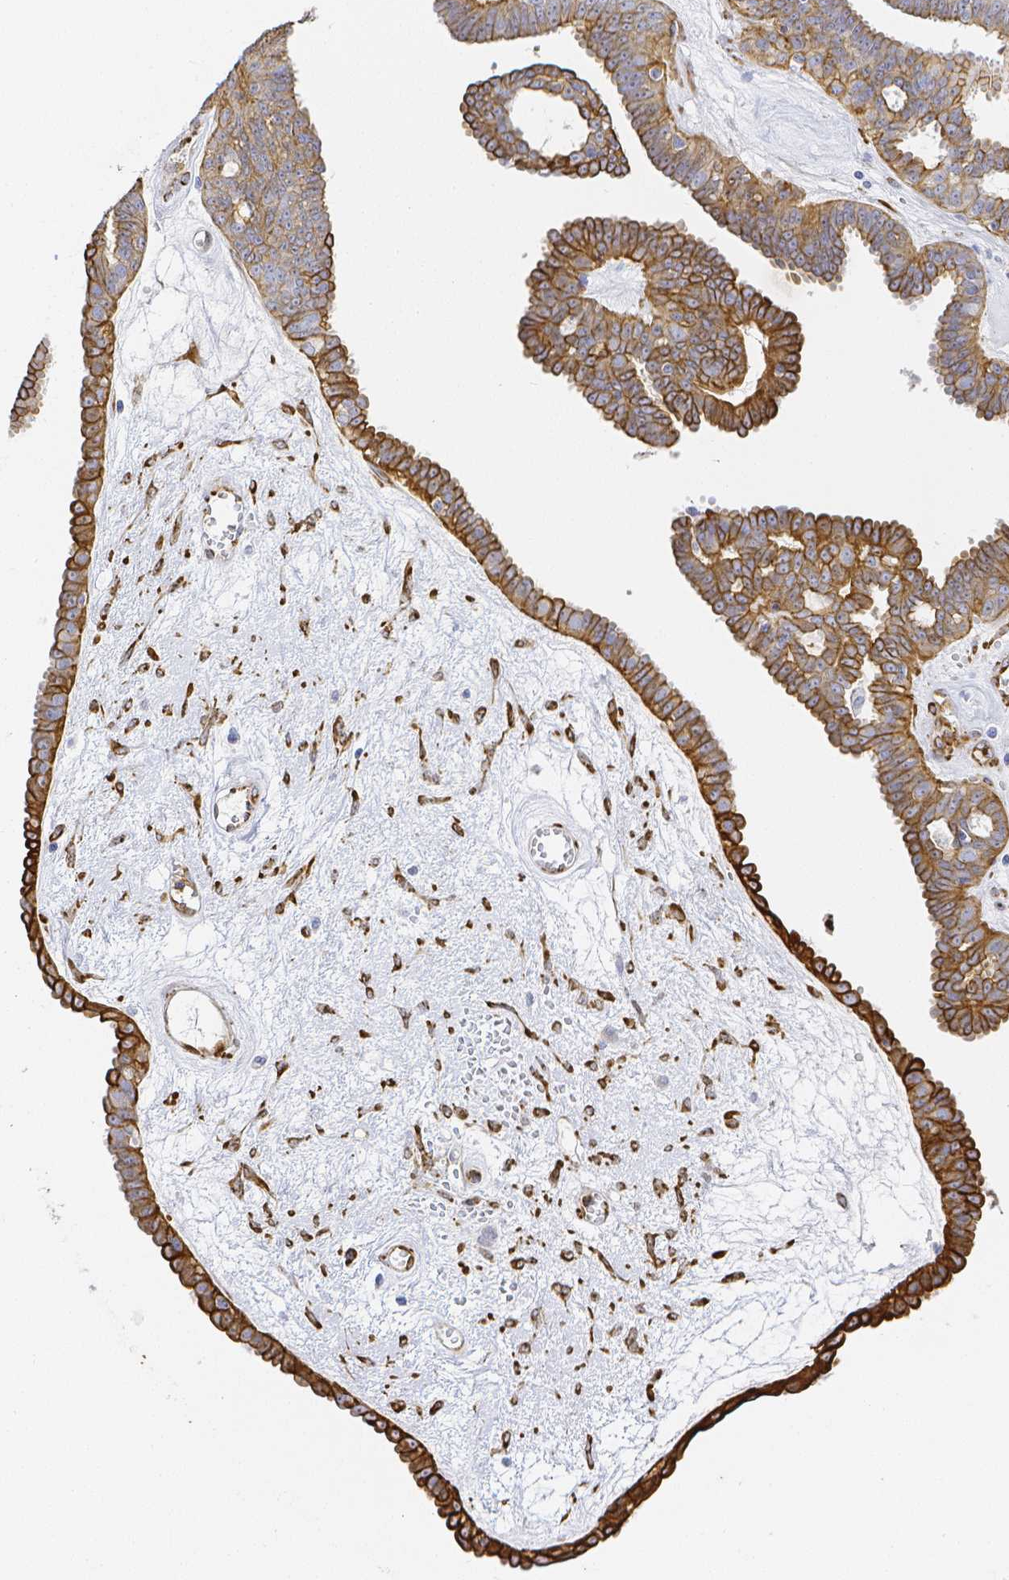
{"staining": {"intensity": "strong", "quantity": "<25%", "location": "cytoplasmic/membranous"}, "tissue": "ovarian cancer", "cell_type": "Tumor cells", "image_type": "cancer", "snomed": [{"axis": "morphology", "description": "Cystadenocarcinoma, serous, NOS"}, {"axis": "topography", "description": "Ovary"}], "caption": "Tumor cells show strong cytoplasmic/membranous staining in approximately <25% of cells in ovarian cancer (serous cystadenocarcinoma).", "gene": "SMURF1", "patient": {"sex": "female", "age": 71}}